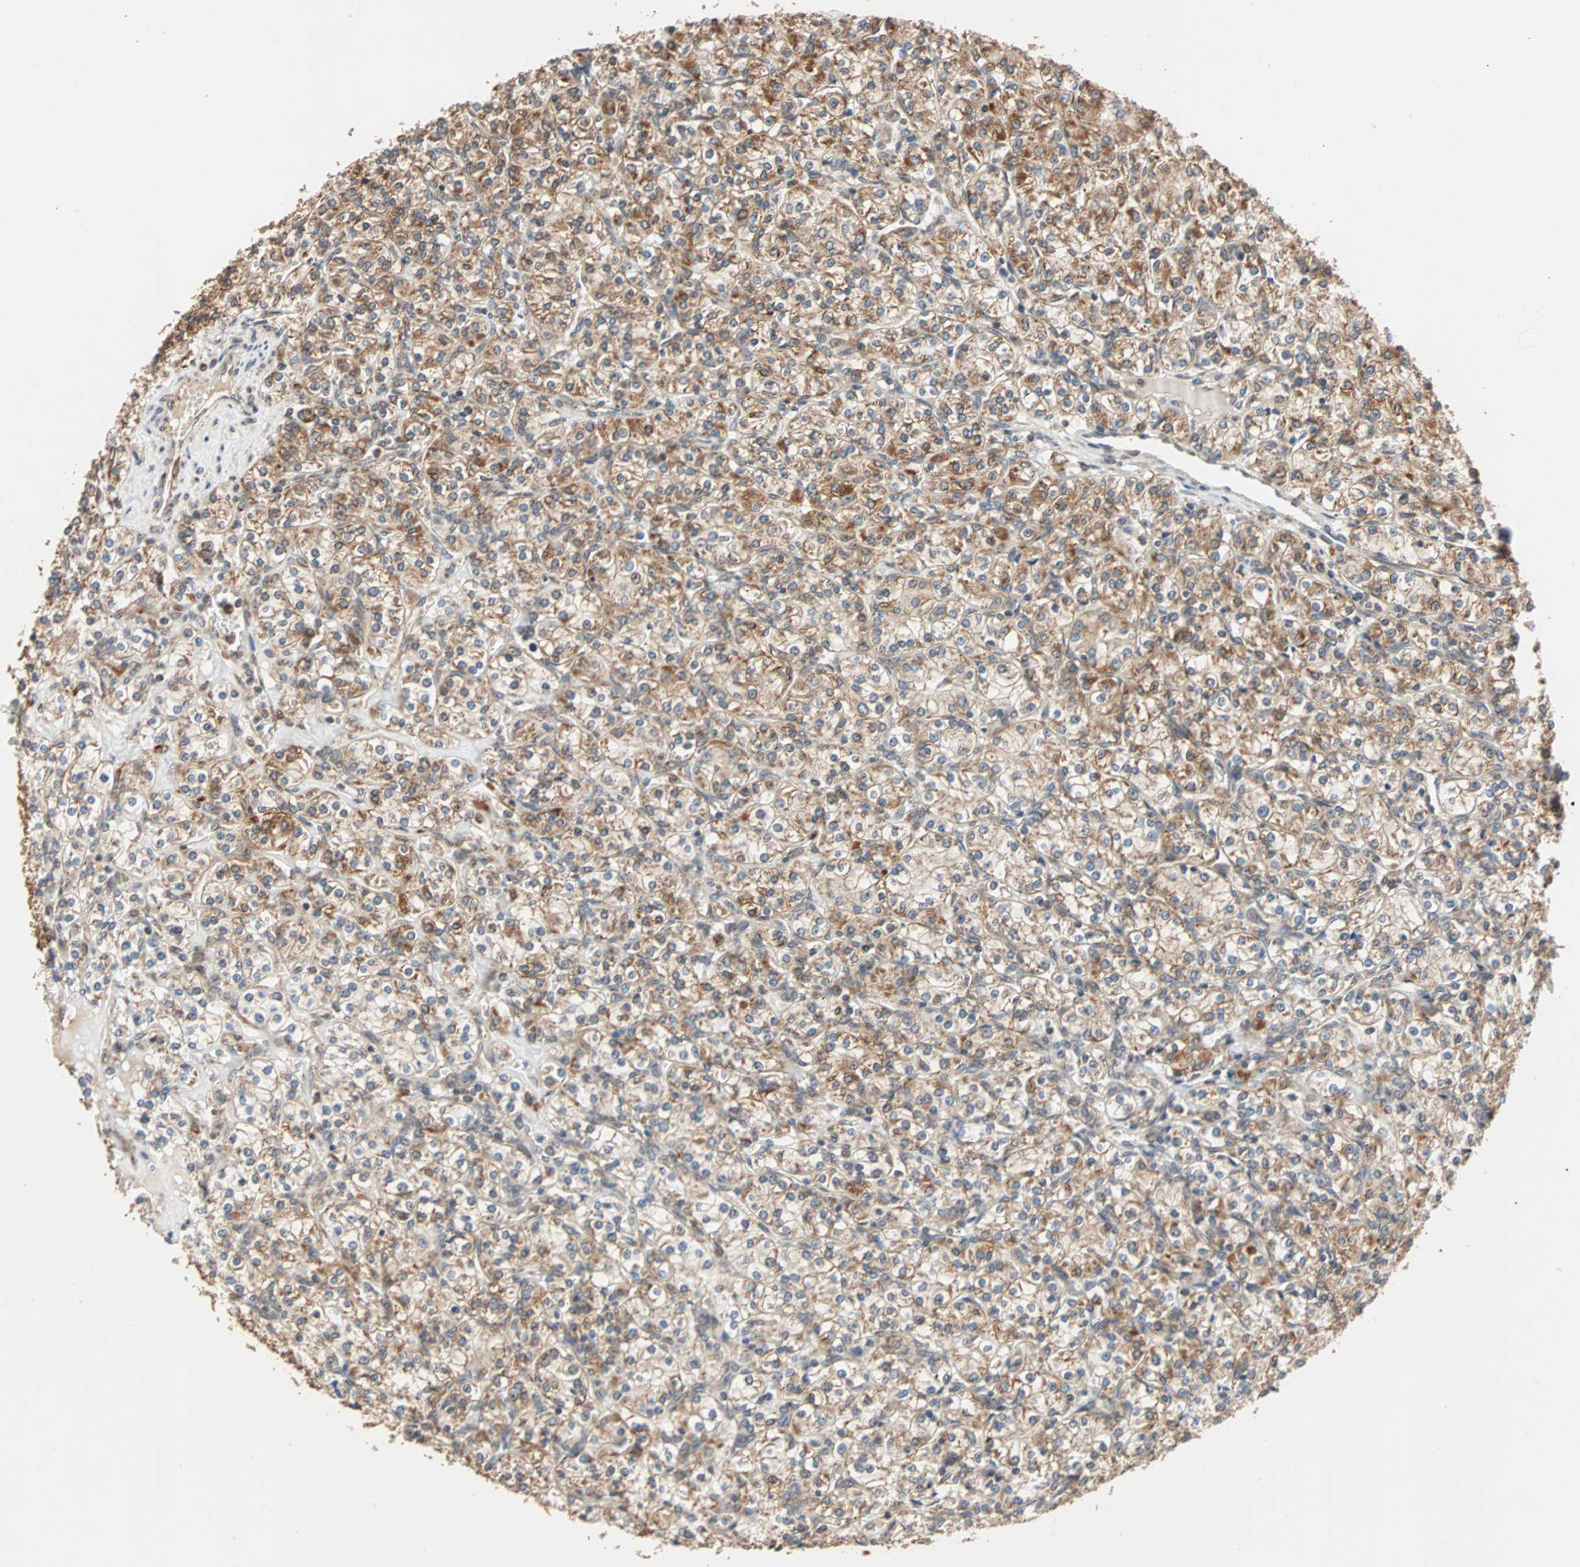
{"staining": {"intensity": "moderate", "quantity": ">75%", "location": "cytoplasmic/membranous"}, "tissue": "renal cancer", "cell_type": "Tumor cells", "image_type": "cancer", "snomed": [{"axis": "morphology", "description": "Adenocarcinoma, NOS"}, {"axis": "topography", "description": "Kidney"}], "caption": "A brown stain shows moderate cytoplasmic/membranous positivity of a protein in renal cancer tumor cells.", "gene": "AUP1", "patient": {"sex": "male", "age": 77}}